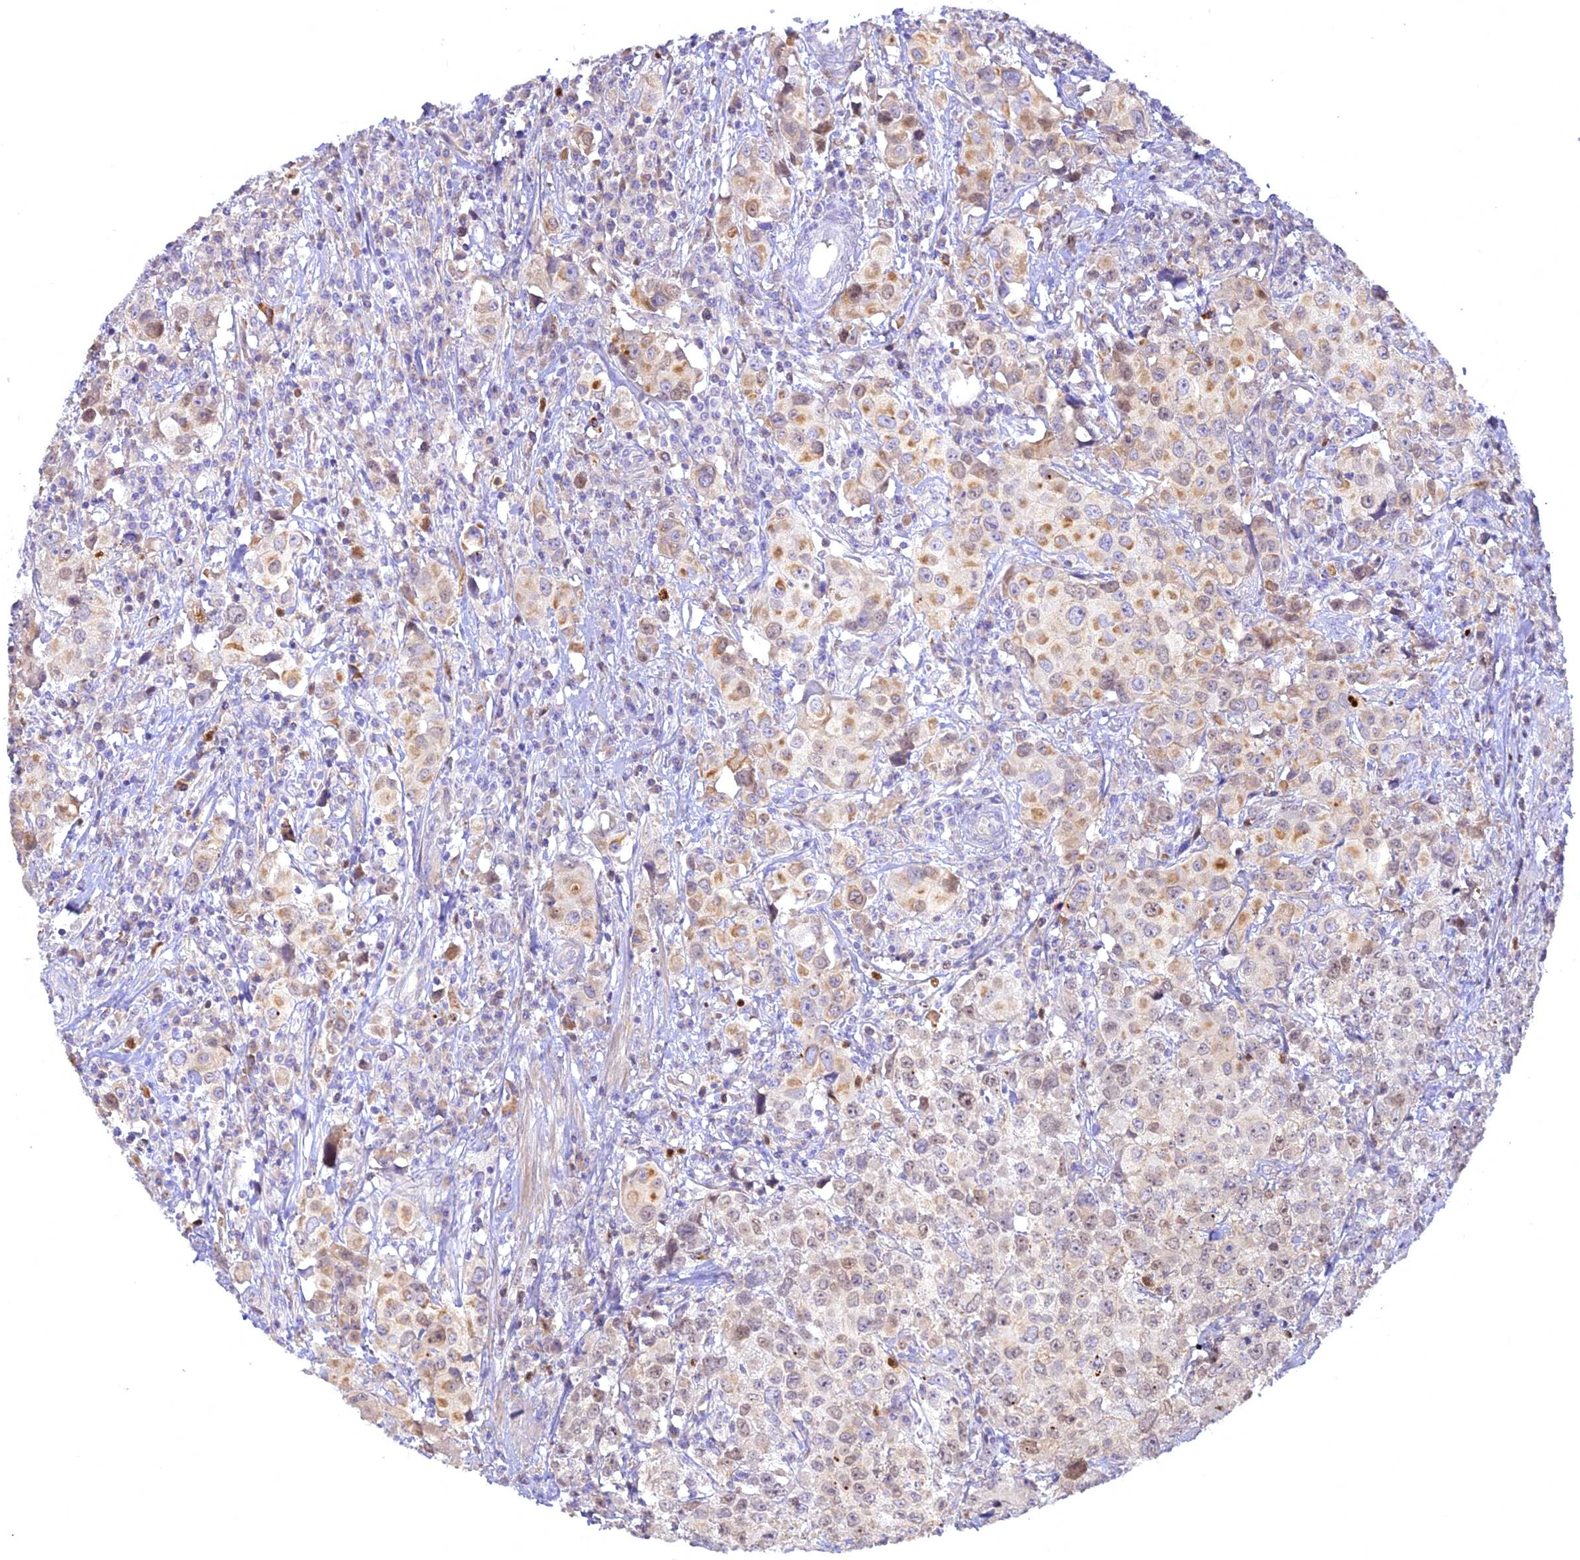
{"staining": {"intensity": "moderate", "quantity": "<25%", "location": "cytoplasmic/membranous,nuclear"}, "tissue": "urothelial cancer", "cell_type": "Tumor cells", "image_type": "cancer", "snomed": [{"axis": "morphology", "description": "Urothelial carcinoma, High grade"}, {"axis": "topography", "description": "Urinary bladder"}], "caption": "Urothelial carcinoma (high-grade) stained with a protein marker shows moderate staining in tumor cells.", "gene": "CENPV", "patient": {"sex": "female", "age": 75}}